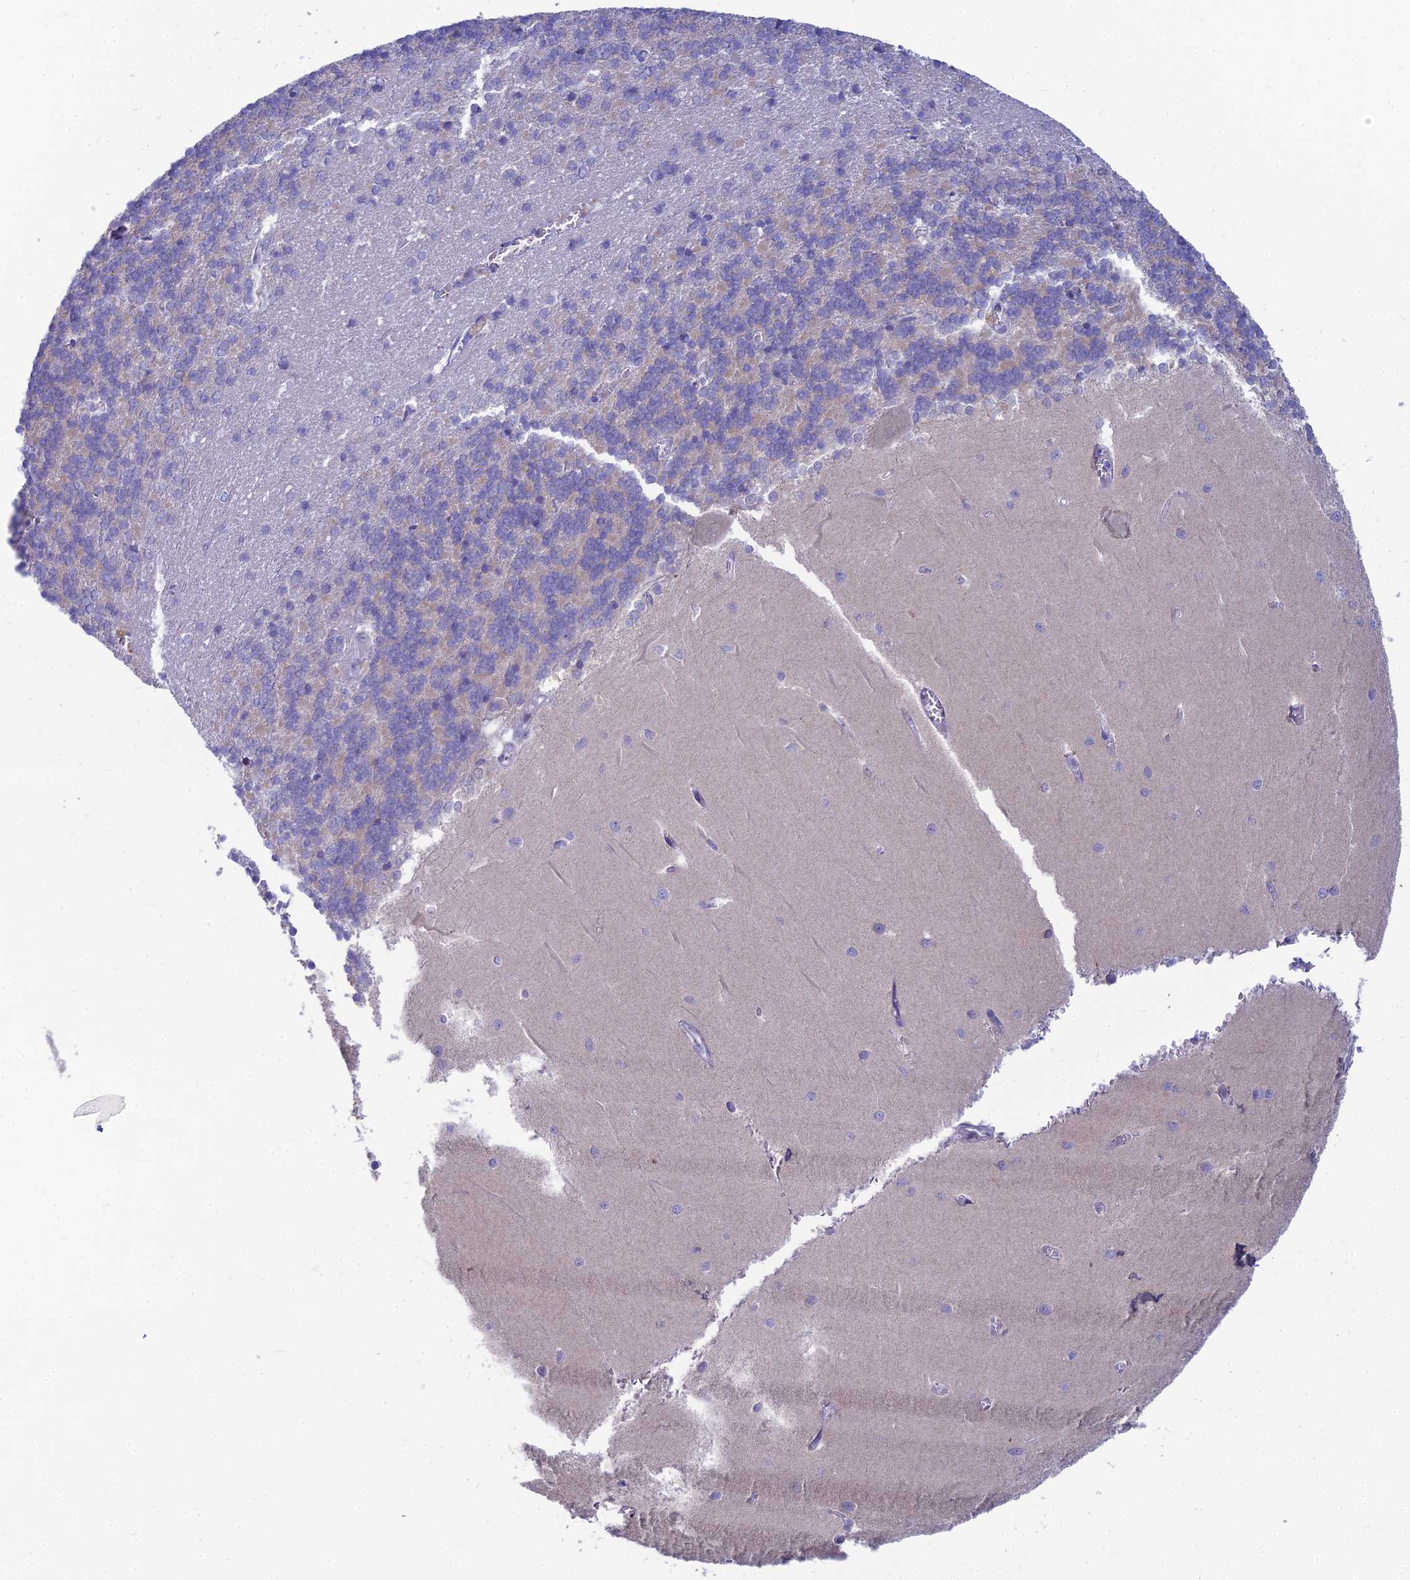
{"staining": {"intensity": "negative", "quantity": "none", "location": "none"}, "tissue": "cerebellum", "cell_type": "Cells in granular layer", "image_type": "normal", "snomed": [{"axis": "morphology", "description": "Normal tissue, NOS"}, {"axis": "topography", "description": "Cerebellum"}], "caption": "Immunohistochemistry (IHC) image of benign cerebellum stained for a protein (brown), which reveals no expression in cells in granular layer.", "gene": "ENSG00000285920", "patient": {"sex": "male", "age": 37}}